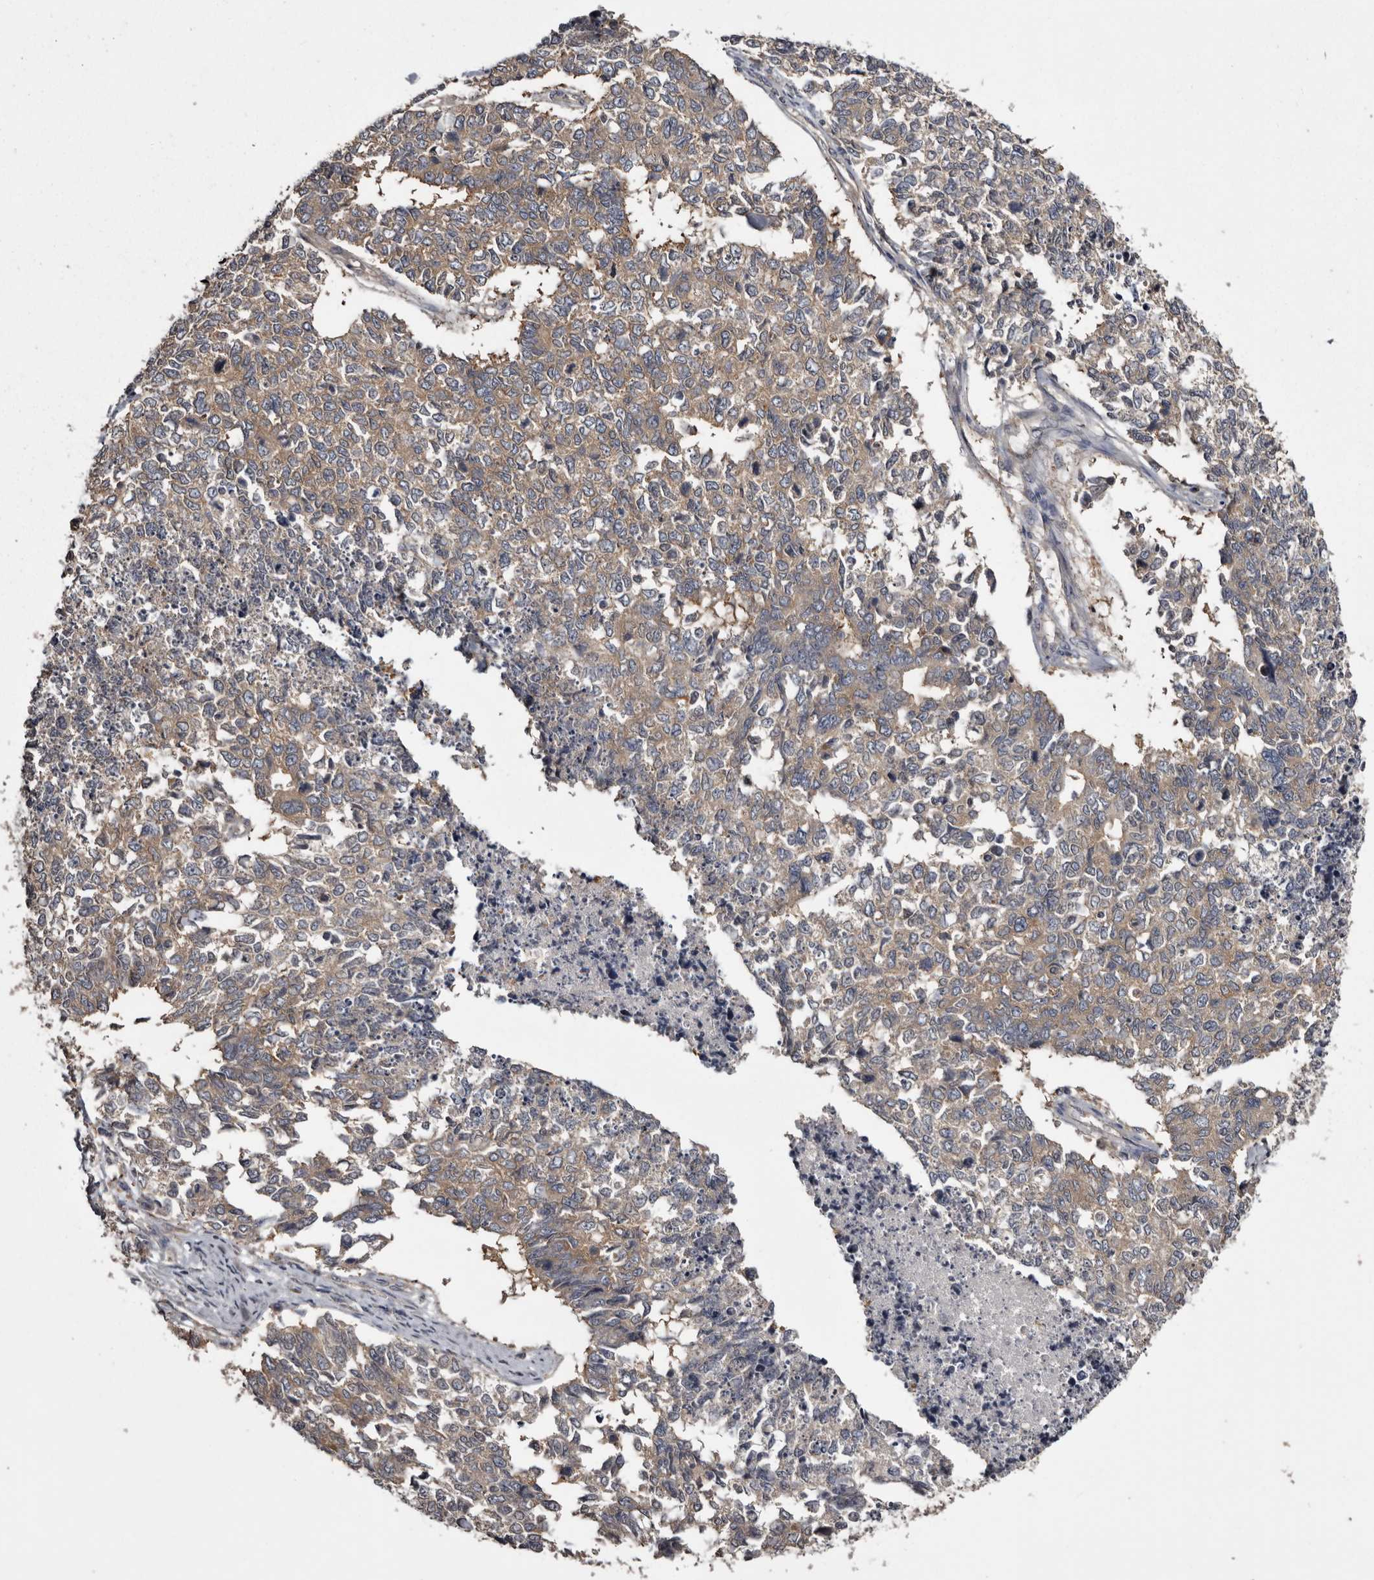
{"staining": {"intensity": "weak", "quantity": ">75%", "location": "cytoplasmic/membranous"}, "tissue": "cervical cancer", "cell_type": "Tumor cells", "image_type": "cancer", "snomed": [{"axis": "morphology", "description": "Squamous cell carcinoma, NOS"}, {"axis": "topography", "description": "Cervix"}], "caption": "Immunohistochemical staining of human cervical cancer (squamous cell carcinoma) demonstrates low levels of weak cytoplasmic/membranous protein expression in about >75% of tumor cells.", "gene": "DARS1", "patient": {"sex": "female", "age": 63}}